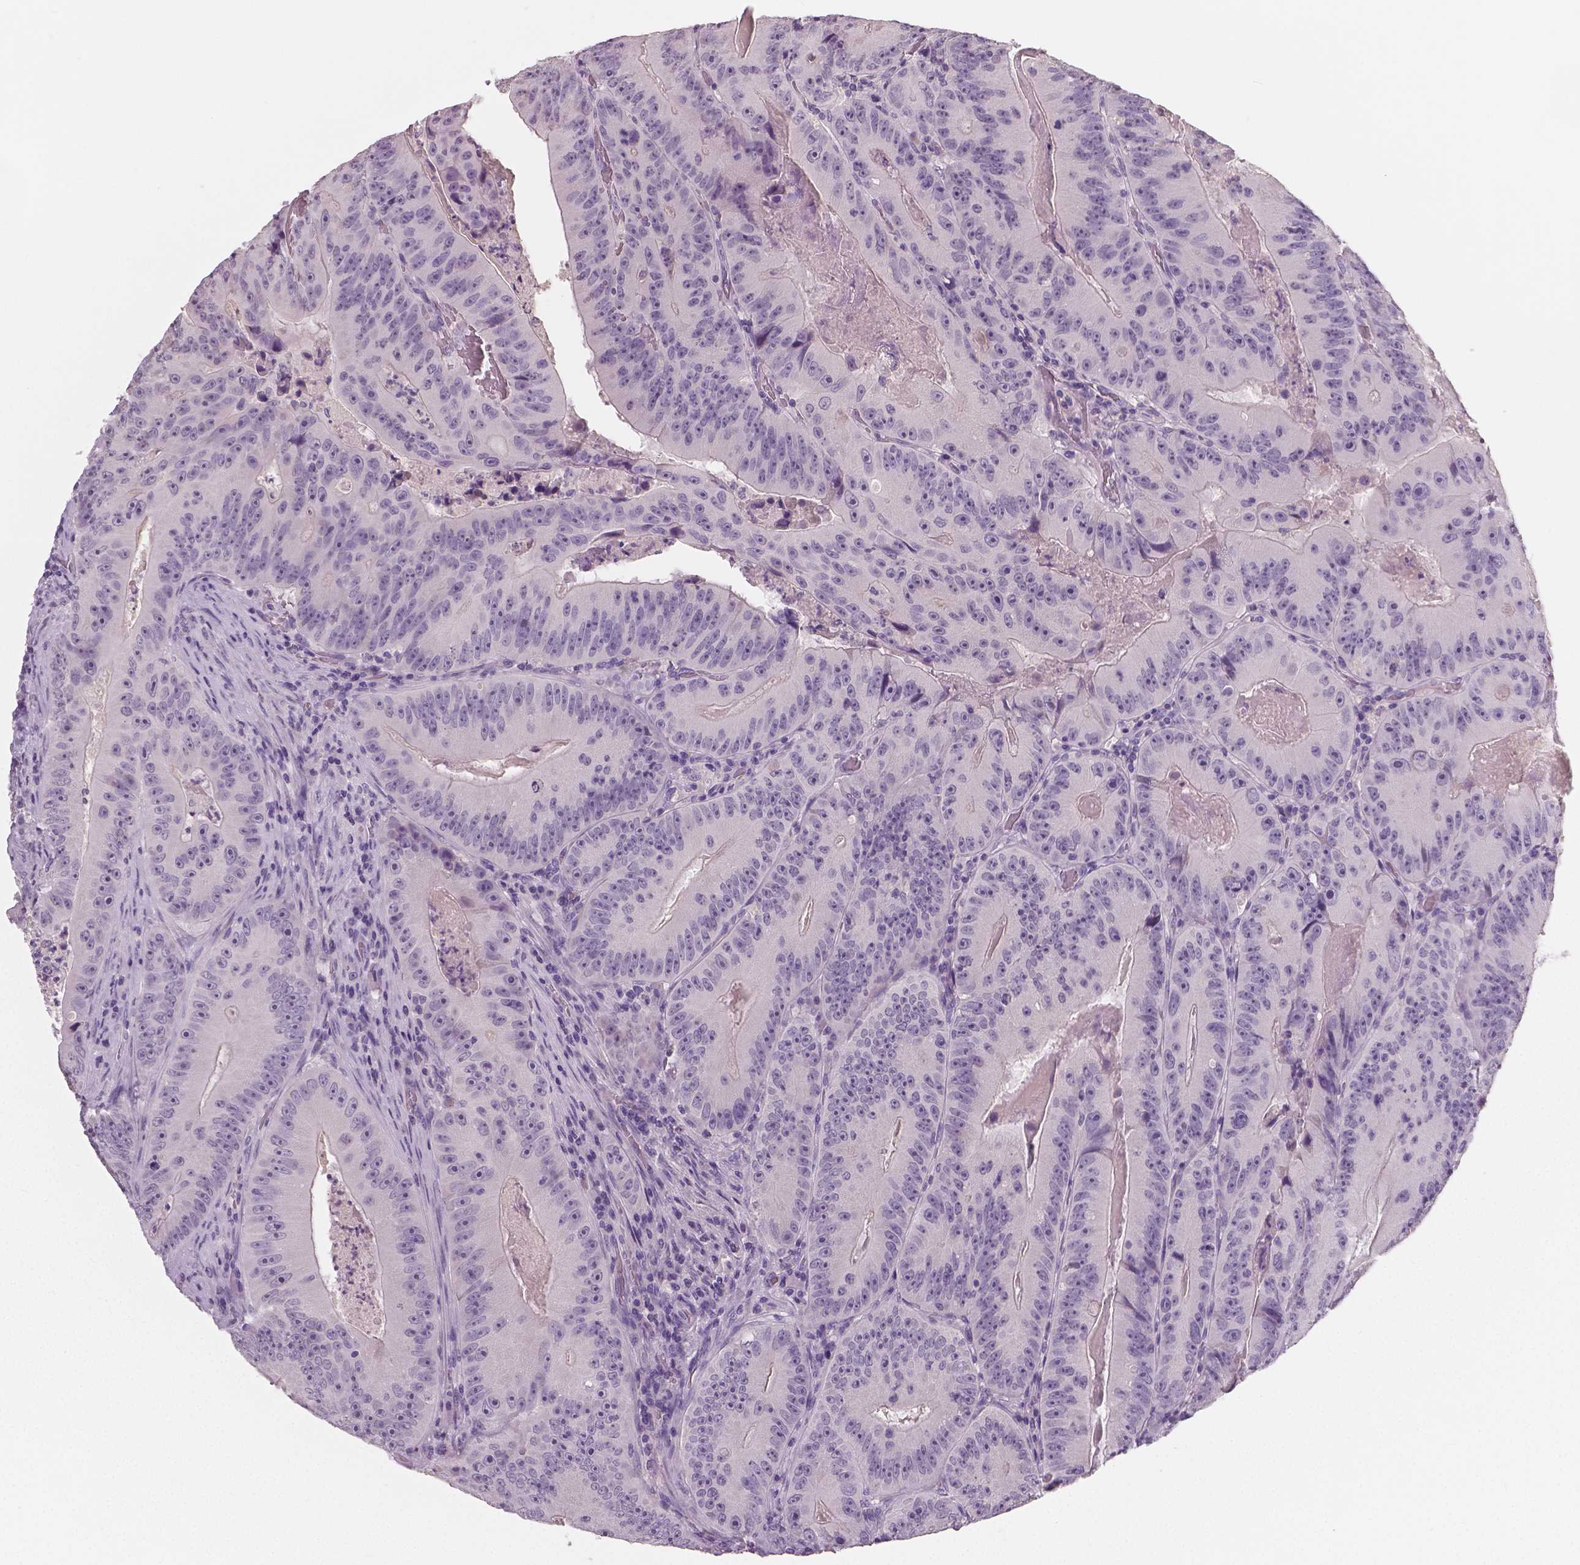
{"staining": {"intensity": "negative", "quantity": "none", "location": "none"}, "tissue": "colorectal cancer", "cell_type": "Tumor cells", "image_type": "cancer", "snomed": [{"axis": "morphology", "description": "Adenocarcinoma, NOS"}, {"axis": "topography", "description": "Colon"}], "caption": "A histopathology image of colorectal cancer (adenocarcinoma) stained for a protein displays no brown staining in tumor cells.", "gene": "NECAB1", "patient": {"sex": "female", "age": 86}}